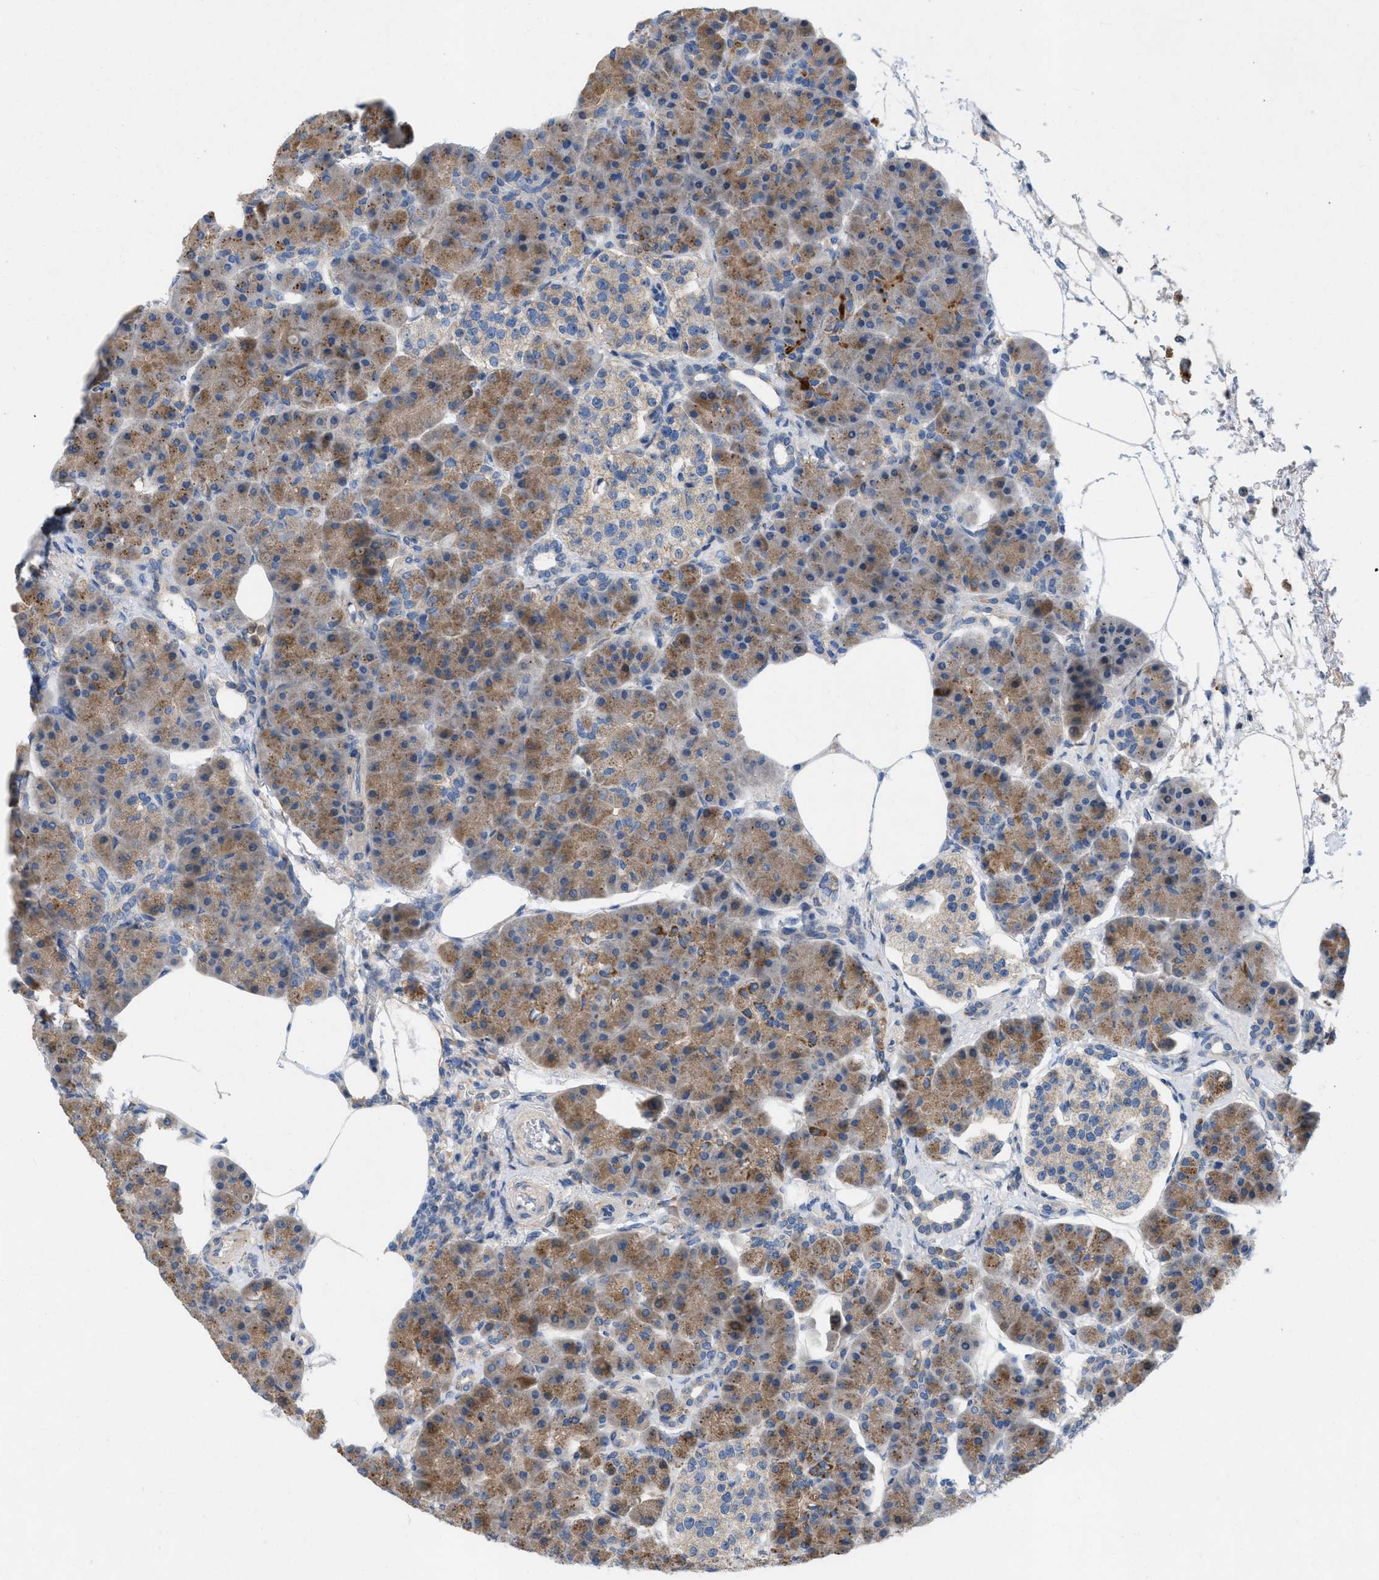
{"staining": {"intensity": "moderate", "quantity": ">75%", "location": "cytoplasmic/membranous"}, "tissue": "pancreas", "cell_type": "Exocrine glandular cells", "image_type": "normal", "snomed": [{"axis": "morphology", "description": "Normal tissue, NOS"}, {"axis": "topography", "description": "Pancreas"}], "caption": "A brown stain highlights moderate cytoplasmic/membranous staining of a protein in exocrine glandular cells of normal human pancreas. The staining was performed using DAB, with brown indicating positive protein expression. Nuclei are stained blue with hematoxylin.", "gene": "PLPPR5", "patient": {"sex": "female", "age": 70}}